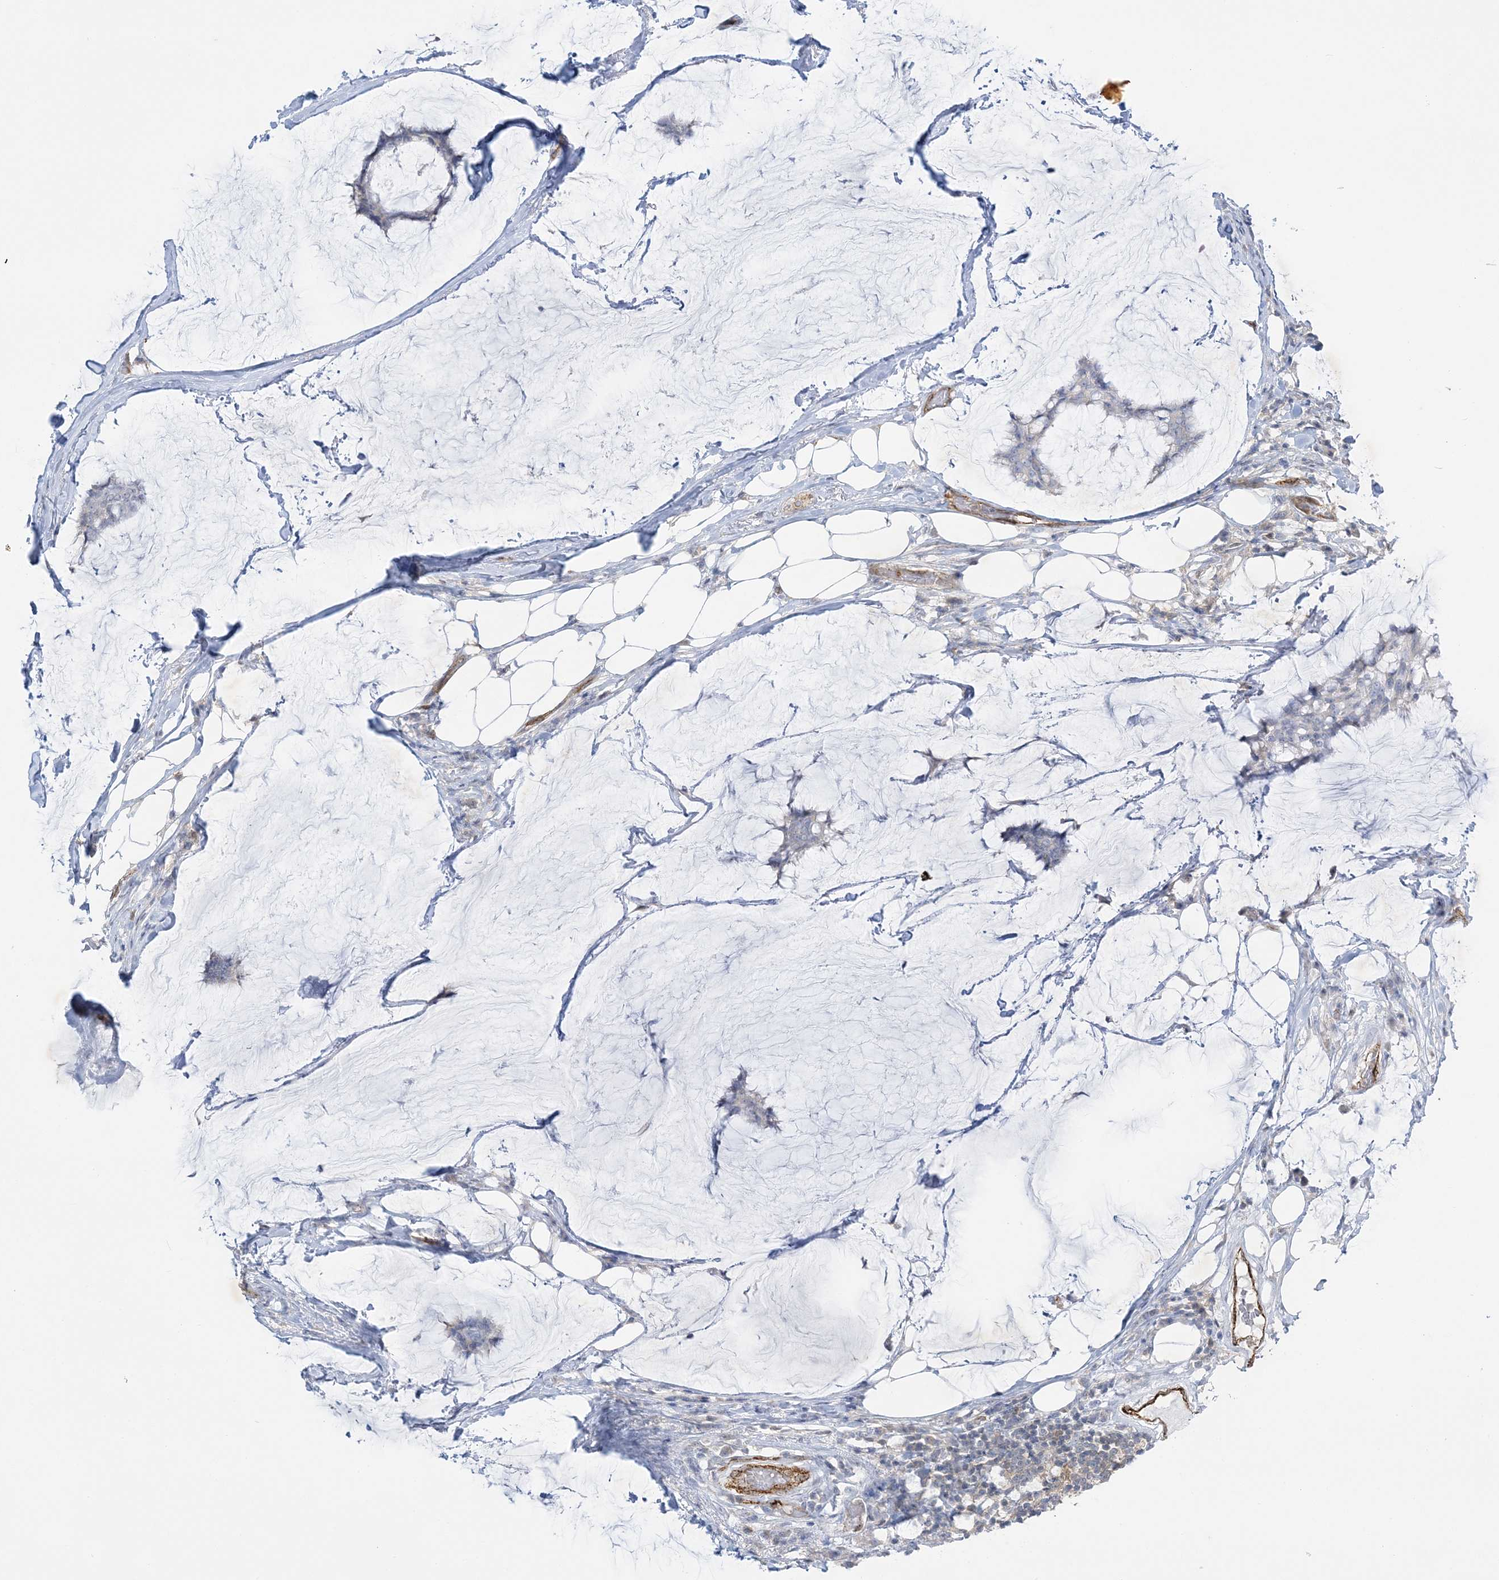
{"staining": {"intensity": "negative", "quantity": "none", "location": "none"}, "tissue": "breast cancer", "cell_type": "Tumor cells", "image_type": "cancer", "snomed": [{"axis": "morphology", "description": "Duct carcinoma"}, {"axis": "topography", "description": "Breast"}], "caption": "Breast intraductal carcinoma was stained to show a protein in brown. There is no significant positivity in tumor cells.", "gene": "INPP1", "patient": {"sex": "female", "age": 93}}